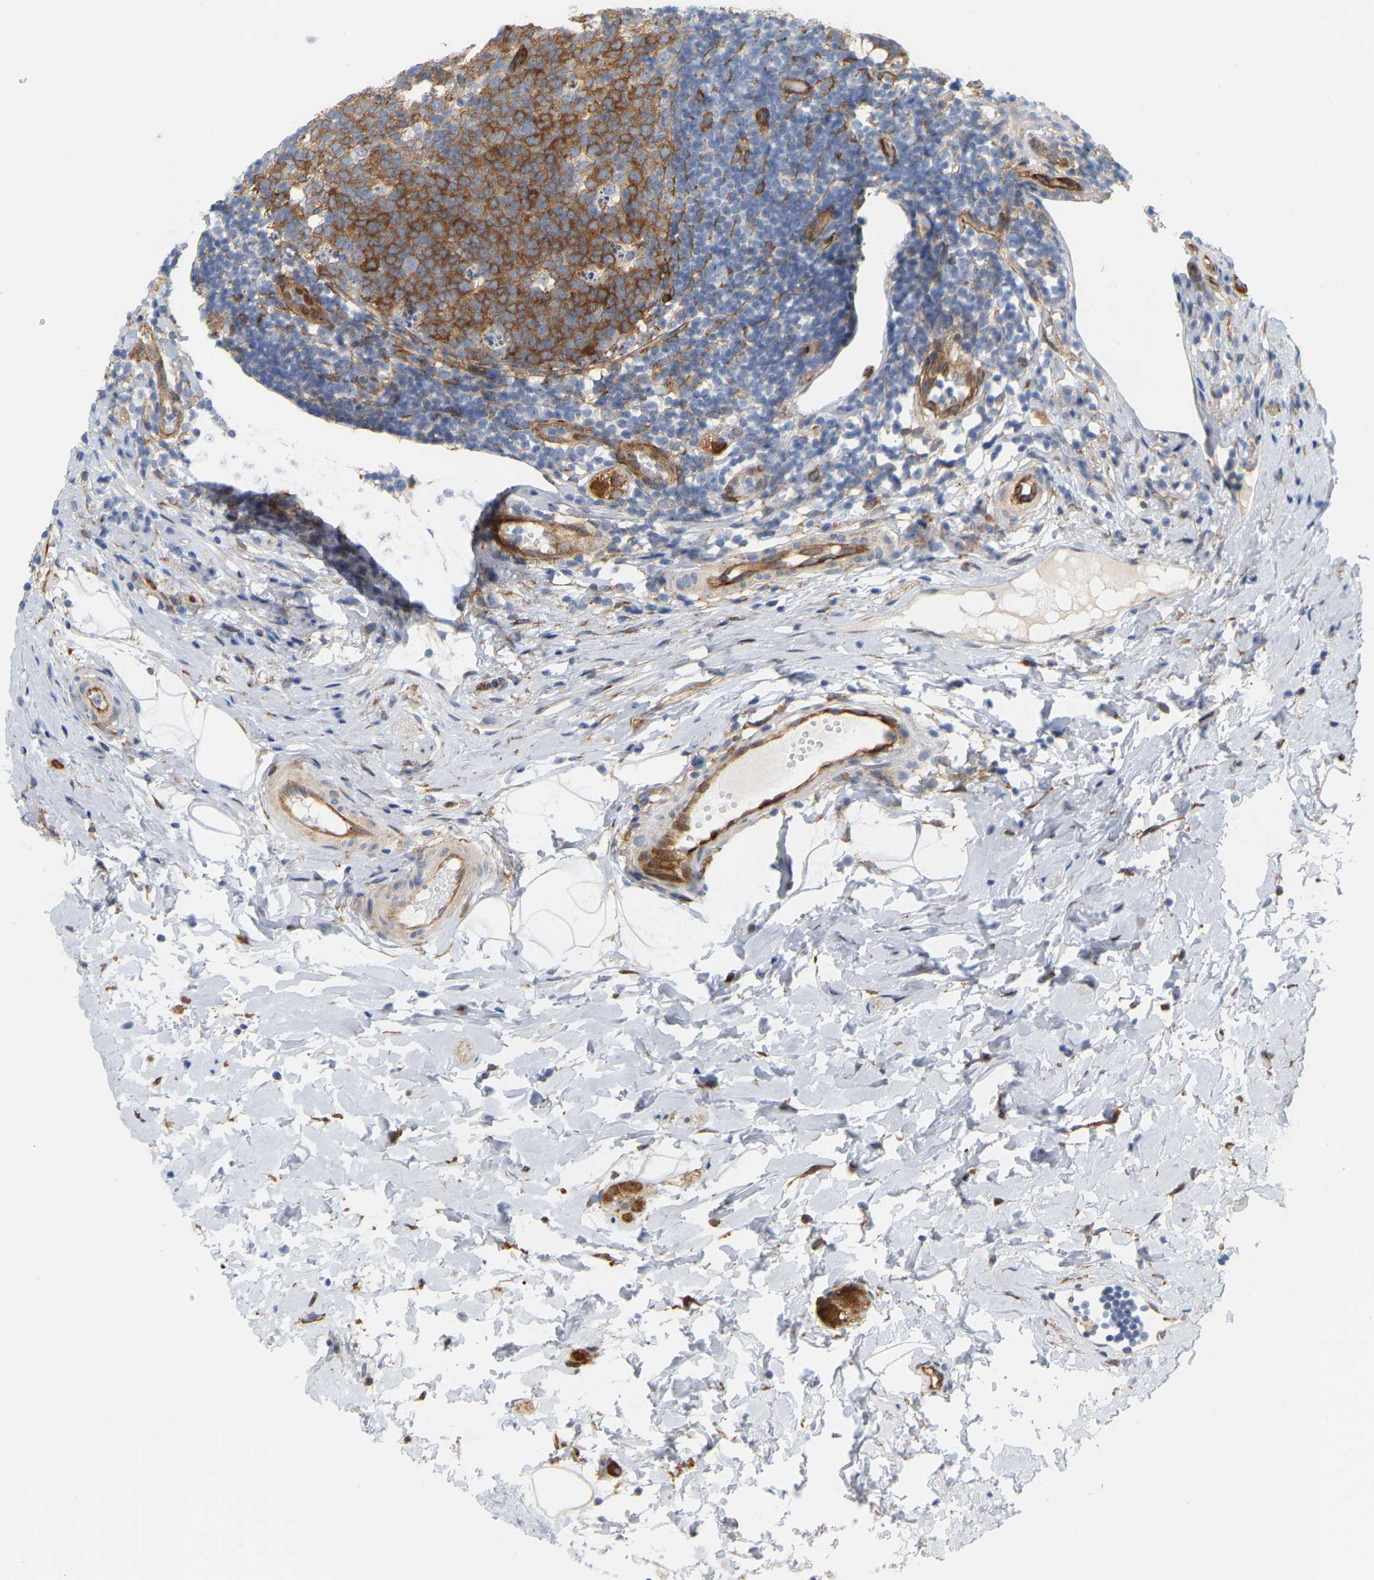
{"staining": {"intensity": "strong", "quantity": ">75%", "location": "cytoplasmic/membranous"}, "tissue": "appendix", "cell_type": "Glandular cells", "image_type": "normal", "snomed": [{"axis": "morphology", "description": "Normal tissue, NOS"}, {"axis": "topography", "description": "Appendix"}], "caption": "Immunohistochemical staining of benign human appendix exhibits strong cytoplasmic/membranous protein expression in approximately >75% of glandular cells.", "gene": "RAPH1", "patient": {"sex": "female", "age": 20}}